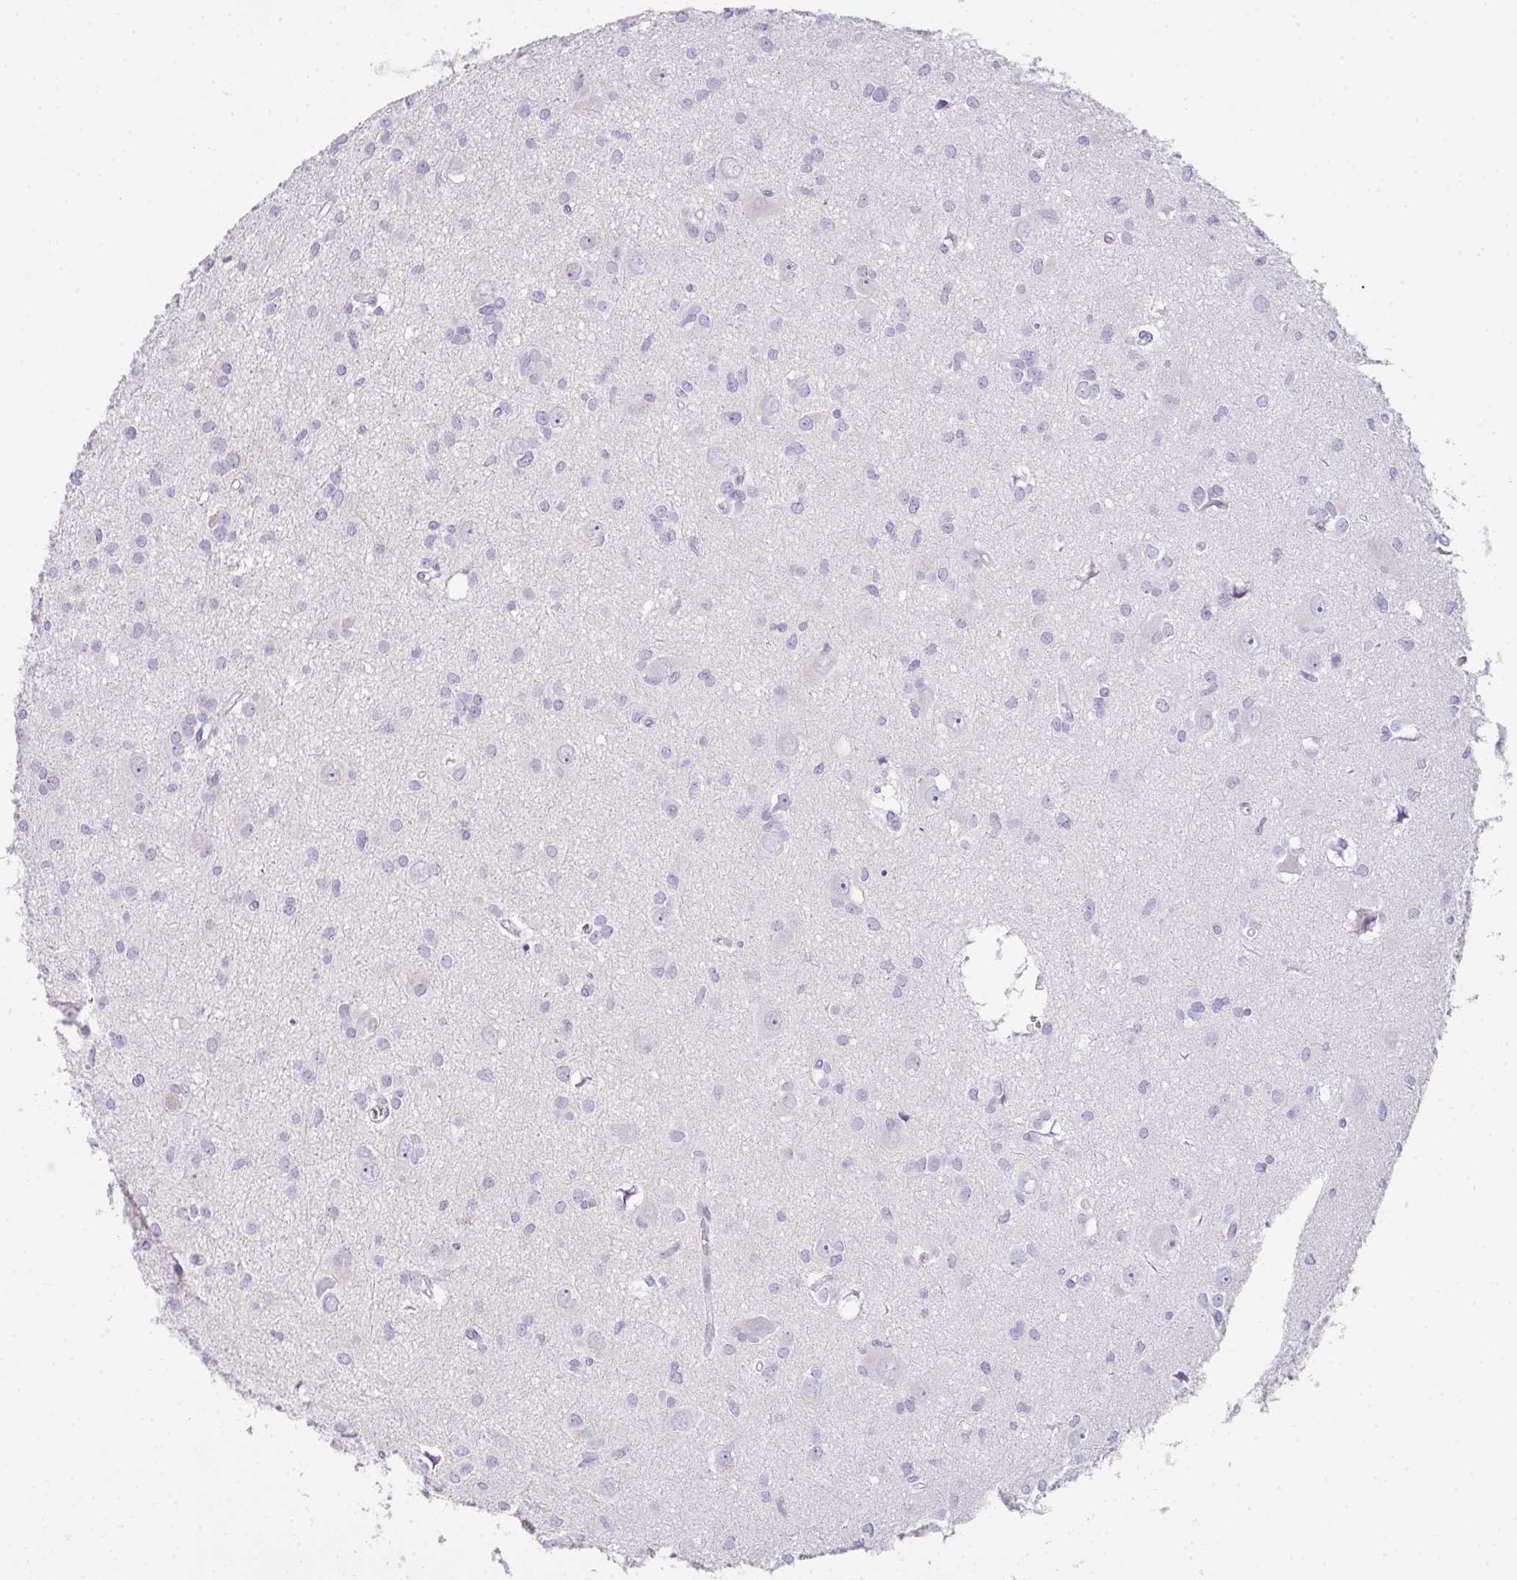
{"staining": {"intensity": "negative", "quantity": "none", "location": "none"}, "tissue": "glioma", "cell_type": "Tumor cells", "image_type": "cancer", "snomed": [{"axis": "morphology", "description": "Glioma, malignant, High grade"}, {"axis": "topography", "description": "Brain"}], "caption": "IHC micrograph of neoplastic tissue: human malignant glioma (high-grade) stained with DAB (3,3'-diaminobenzidine) displays no significant protein expression in tumor cells. (DAB immunohistochemistry (IHC), high magnification).", "gene": "COX7B", "patient": {"sex": "male", "age": 23}}